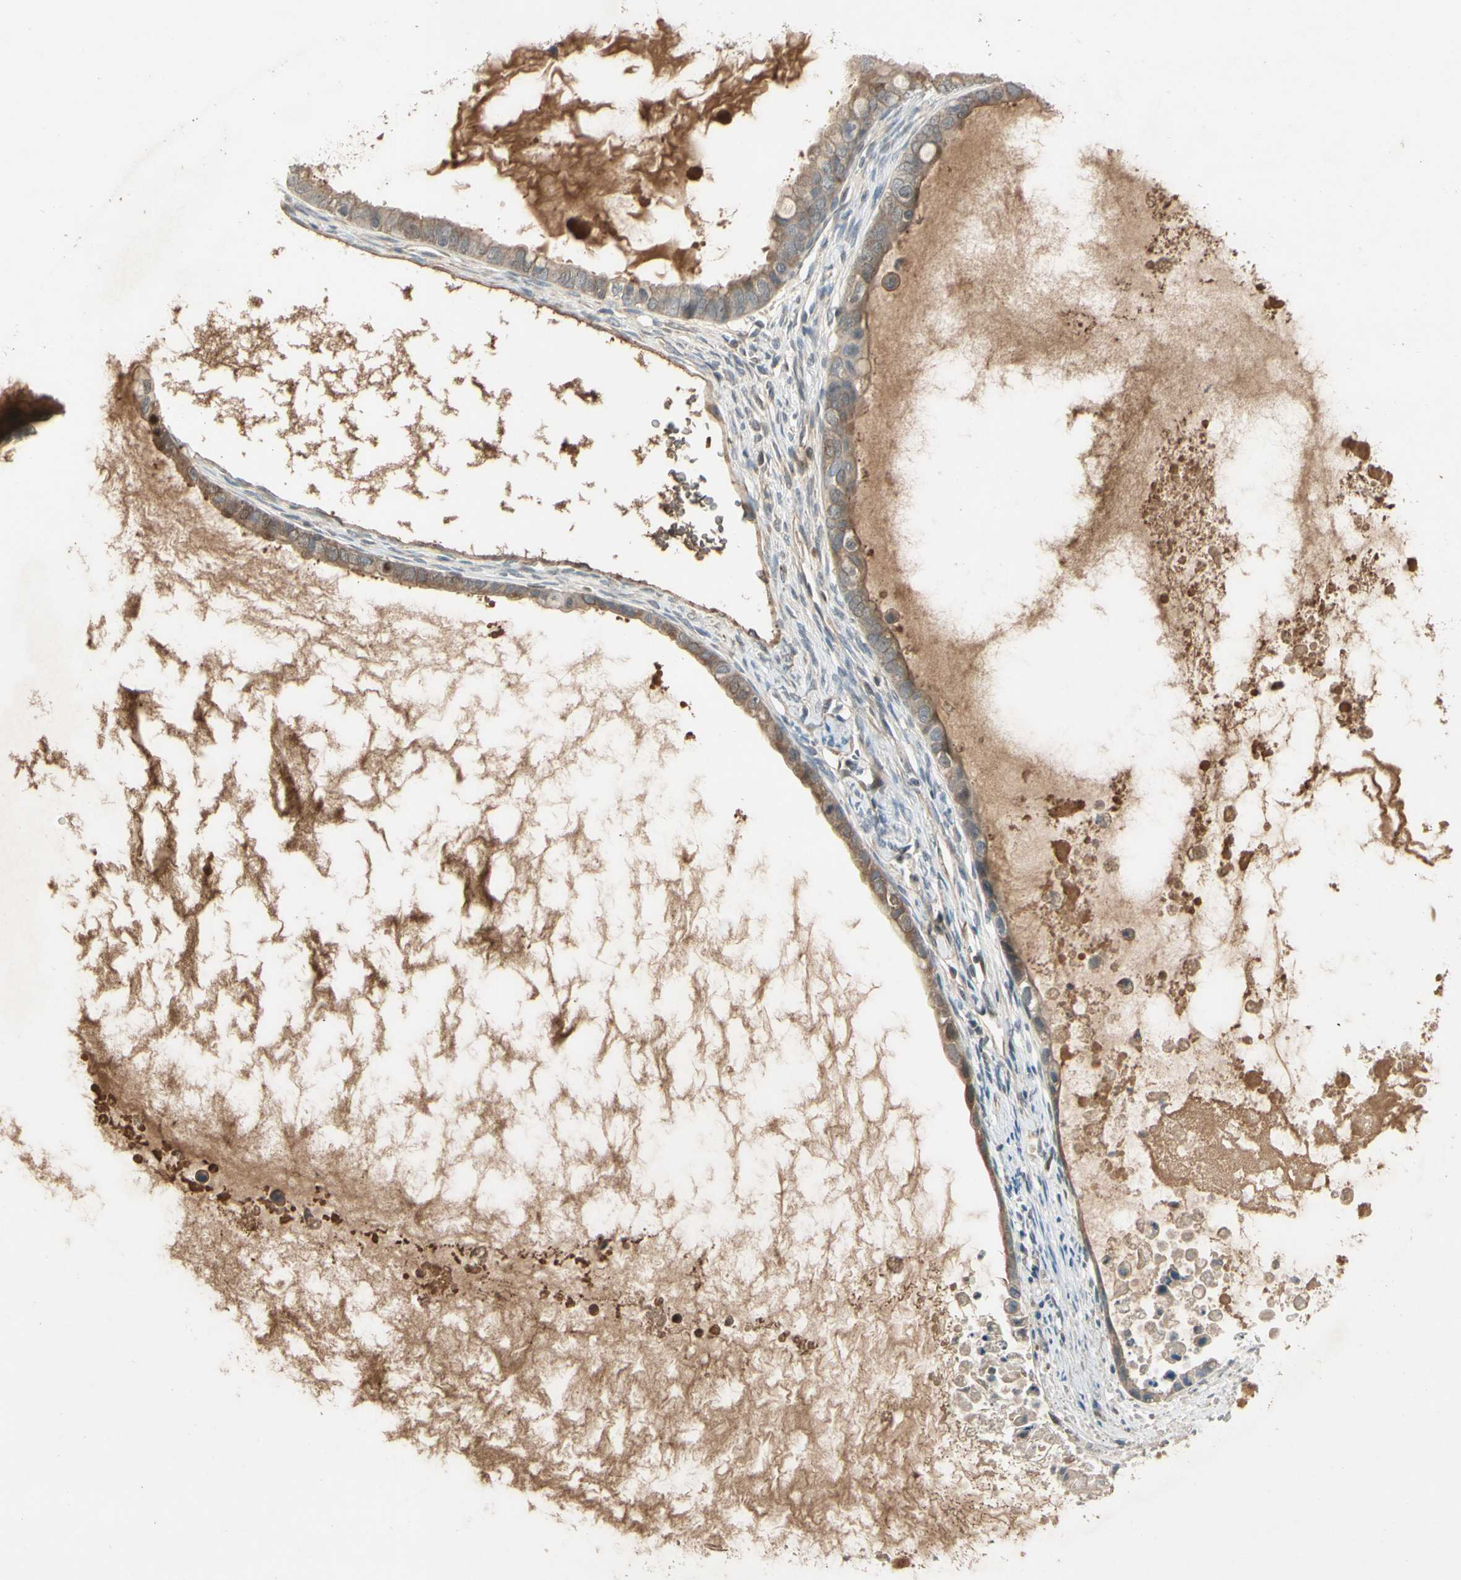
{"staining": {"intensity": "weak", "quantity": ">75%", "location": "cytoplasmic/membranous"}, "tissue": "ovarian cancer", "cell_type": "Tumor cells", "image_type": "cancer", "snomed": [{"axis": "morphology", "description": "Cystadenocarcinoma, mucinous, NOS"}, {"axis": "topography", "description": "Ovary"}], "caption": "Brown immunohistochemical staining in human ovarian mucinous cystadenocarcinoma shows weak cytoplasmic/membranous expression in about >75% of tumor cells.", "gene": "ICAM5", "patient": {"sex": "female", "age": 80}}